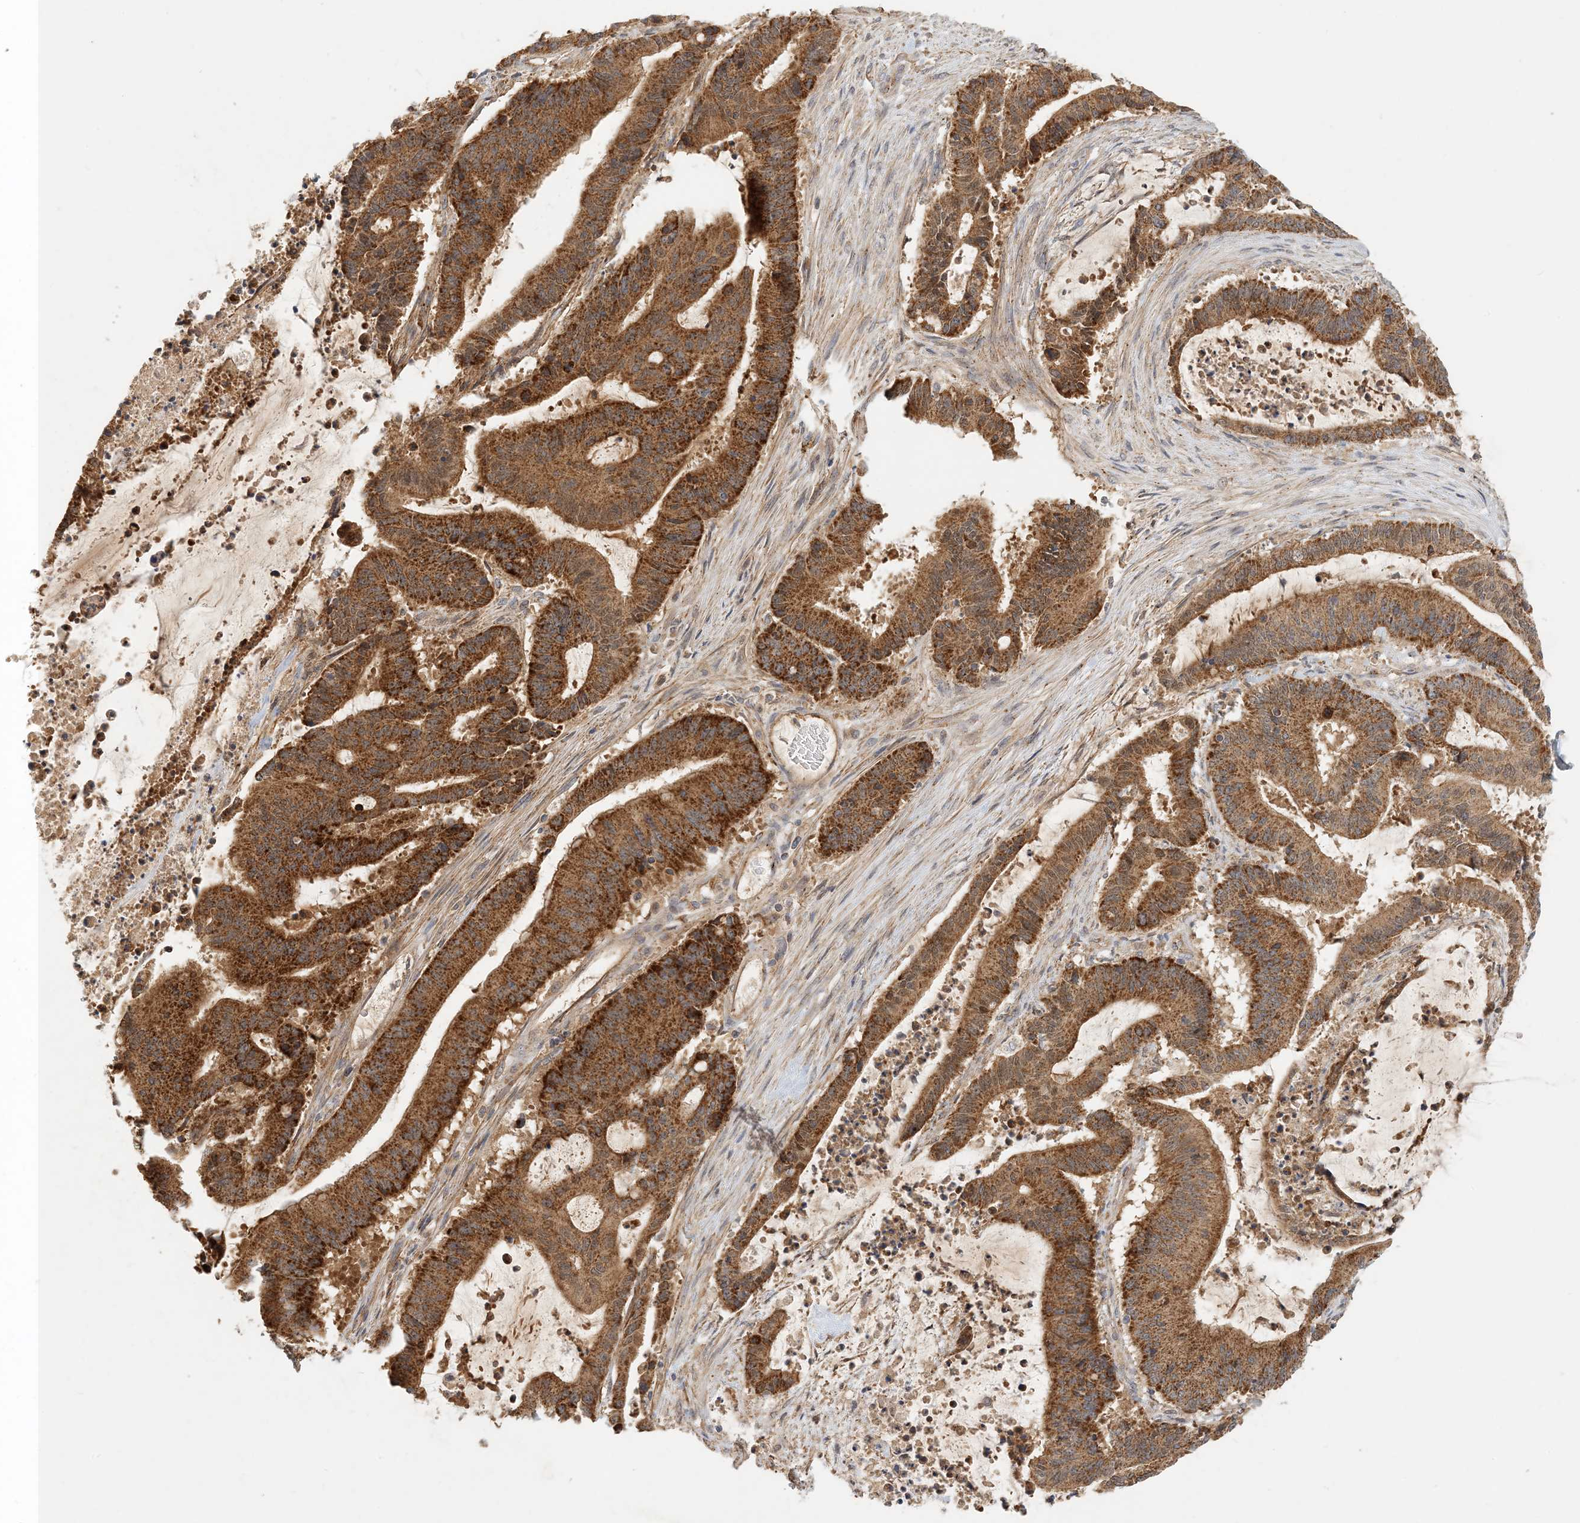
{"staining": {"intensity": "strong", "quantity": ">75%", "location": "cytoplasmic/membranous"}, "tissue": "liver cancer", "cell_type": "Tumor cells", "image_type": "cancer", "snomed": [{"axis": "morphology", "description": "Normal tissue, NOS"}, {"axis": "morphology", "description": "Cholangiocarcinoma"}, {"axis": "topography", "description": "Liver"}, {"axis": "topography", "description": "Peripheral nerve tissue"}], "caption": "Liver cancer (cholangiocarcinoma) stained with a brown dye reveals strong cytoplasmic/membranous positive expression in approximately >75% of tumor cells.", "gene": "ZBTB3", "patient": {"sex": "female", "age": 73}}